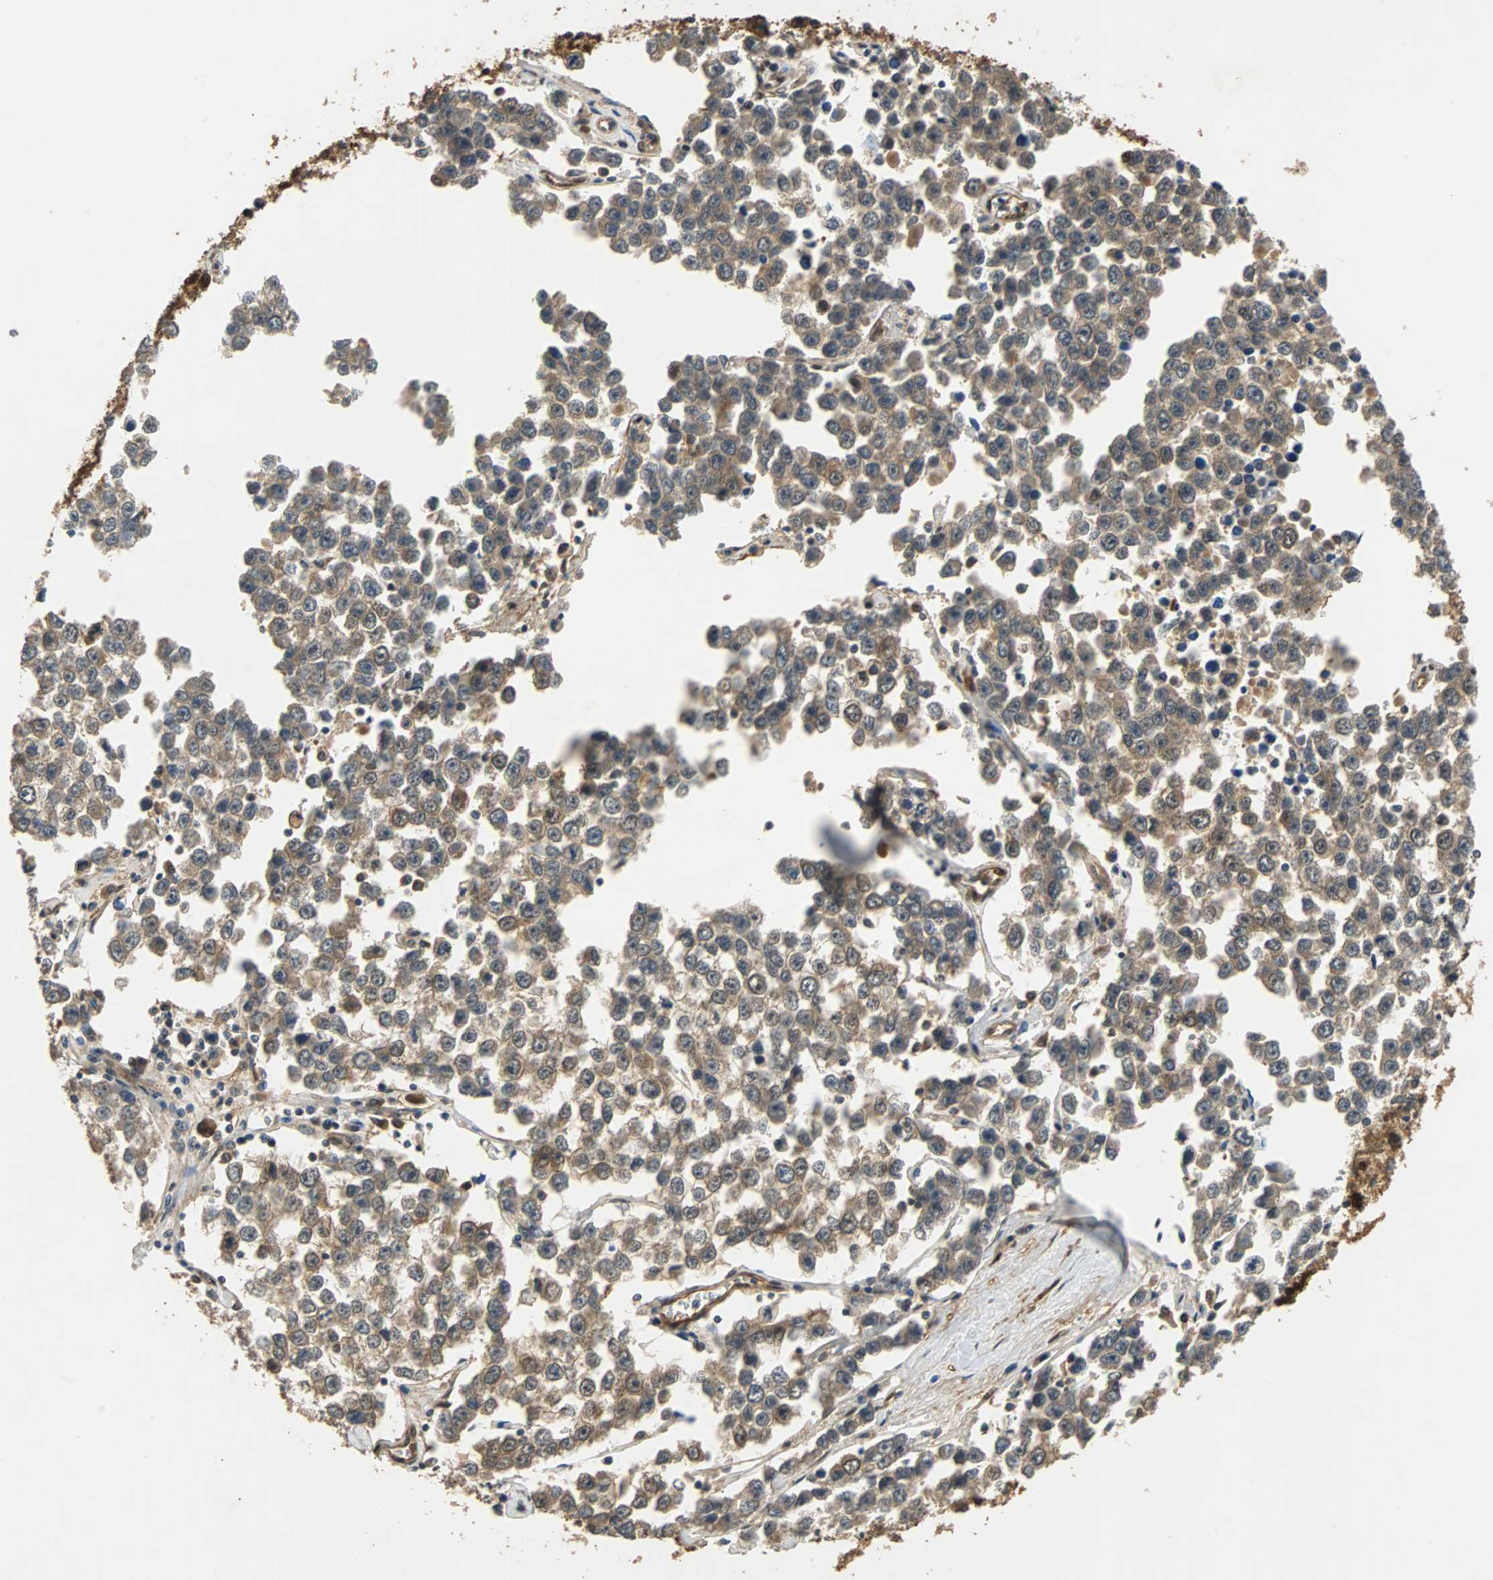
{"staining": {"intensity": "moderate", "quantity": ">75%", "location": "cytoplasmic/membranous,nuclear"}, "tissue": "testis cancer", "cell_type": "Tumor cells", "image_type": "cancer", "snomed": [{"axis": "morphology", "description": "Seminoma, NOS"}, {"axis": "morphology", "description": "Carcinoma, Embryonal, NOS"}, {"axis": "topography", "description": "Testis"}], "caption": "Tumor cells reveal medium levels of moderate cytoplasmic/membranous and nuclear staining in about >75% of cells in testis cancer (seminoma).", "gene": "PRDX6", "patient": {"sex": "male", "age": 52}}